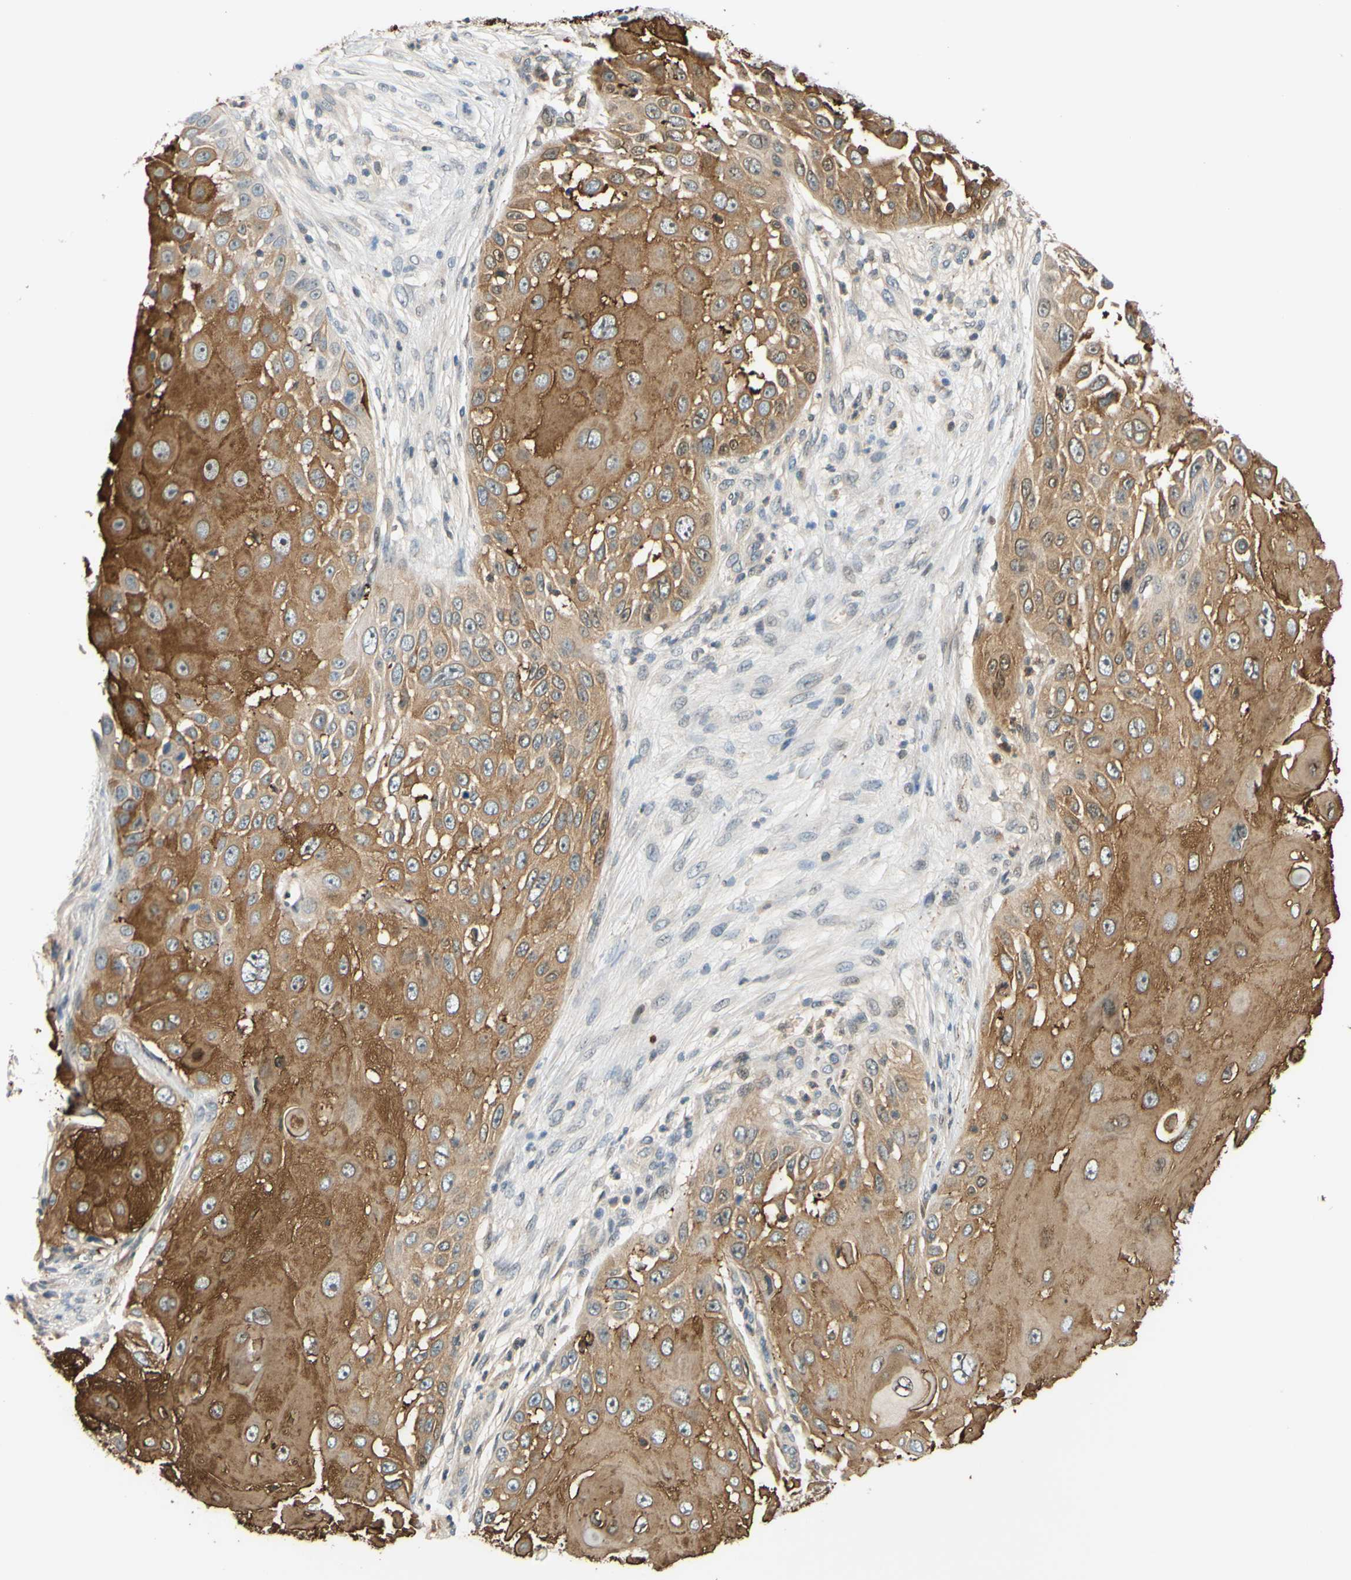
{"staining": {"intensity": "moderate", "quantity": ">75%", "location": "cytoplasmic/membranous"}, "tissue": "skin cancer", "cell_type": "Tumor cells", "image_type": "cancer", "snomed": [{"axis": "morphology", "description": "Squamous cell carcinoma, NOS"}, {"axis": "topography", "description": "Skin"}], "caption": "Approximately >75% of tumor cells in skin squamous cell carcinoma demonstrate moderate cytoplasmic/membranous protein positivity as visualized by brown immunohistochemical staining.", "gene": "C2CD2L", "patient": {"sex": "female", "age": 44}}